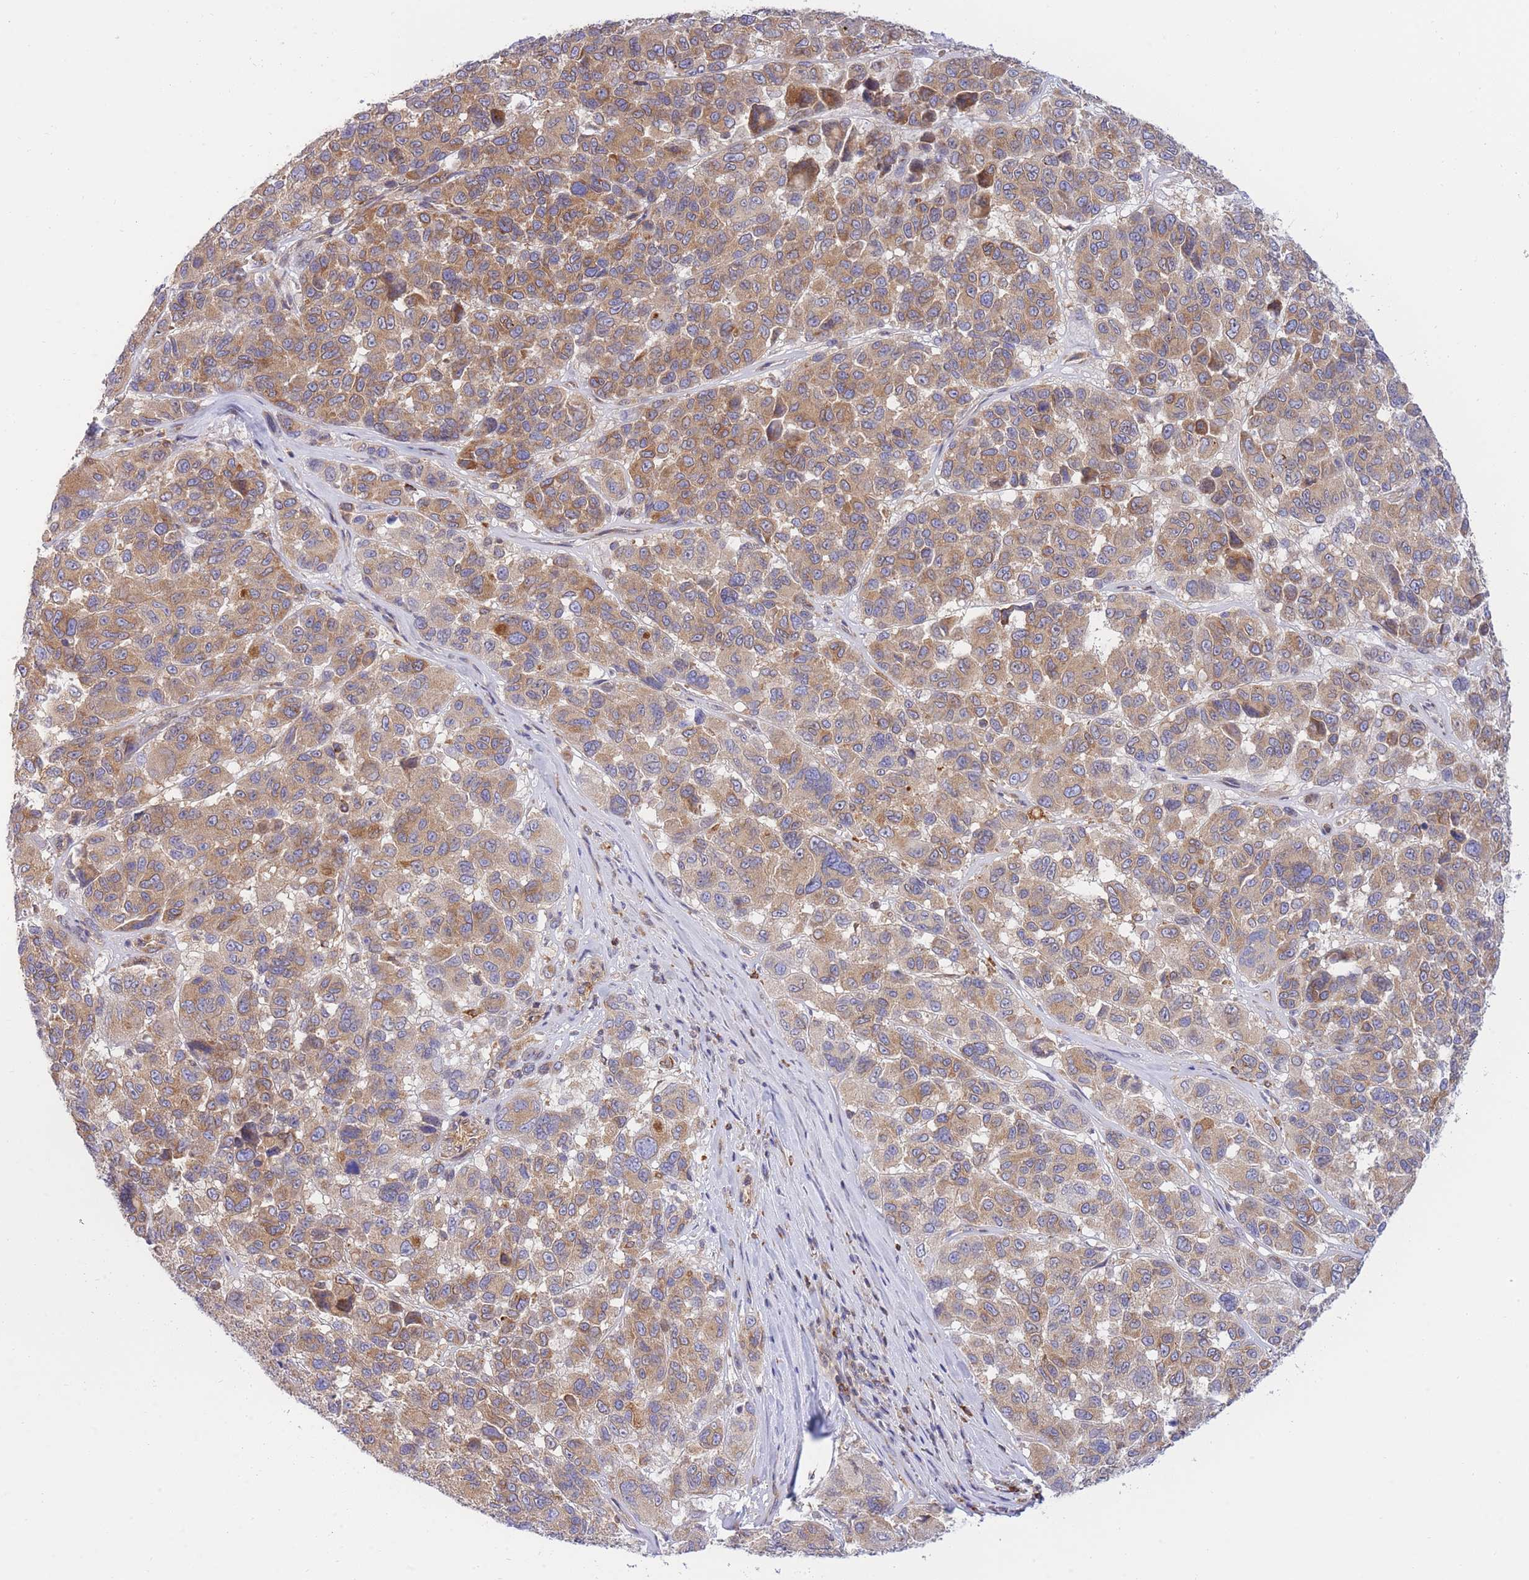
{"staining": {"intensity": "moderate", "quantity": ">75%", "location": "cytoplasmic/membranous"}, "tissue": "melanoma", "cell_type": "Tumor cells", "image_type": "cancer", "snomed": [{"axis": "morphology", "description": "Malignant melanoma, NOS"}, {"axis": "topography", "description": "Skin"}], "caption": "Immunohistochemistry photomicrograph of melanoma stained for a protein (brown), which demonstrates medium levels of moderate cytoplasmic/membranous positivity in approximately >75% of tumor cells.", "gene": "REM1", "patient": {"sex": "female", "age": 66}}